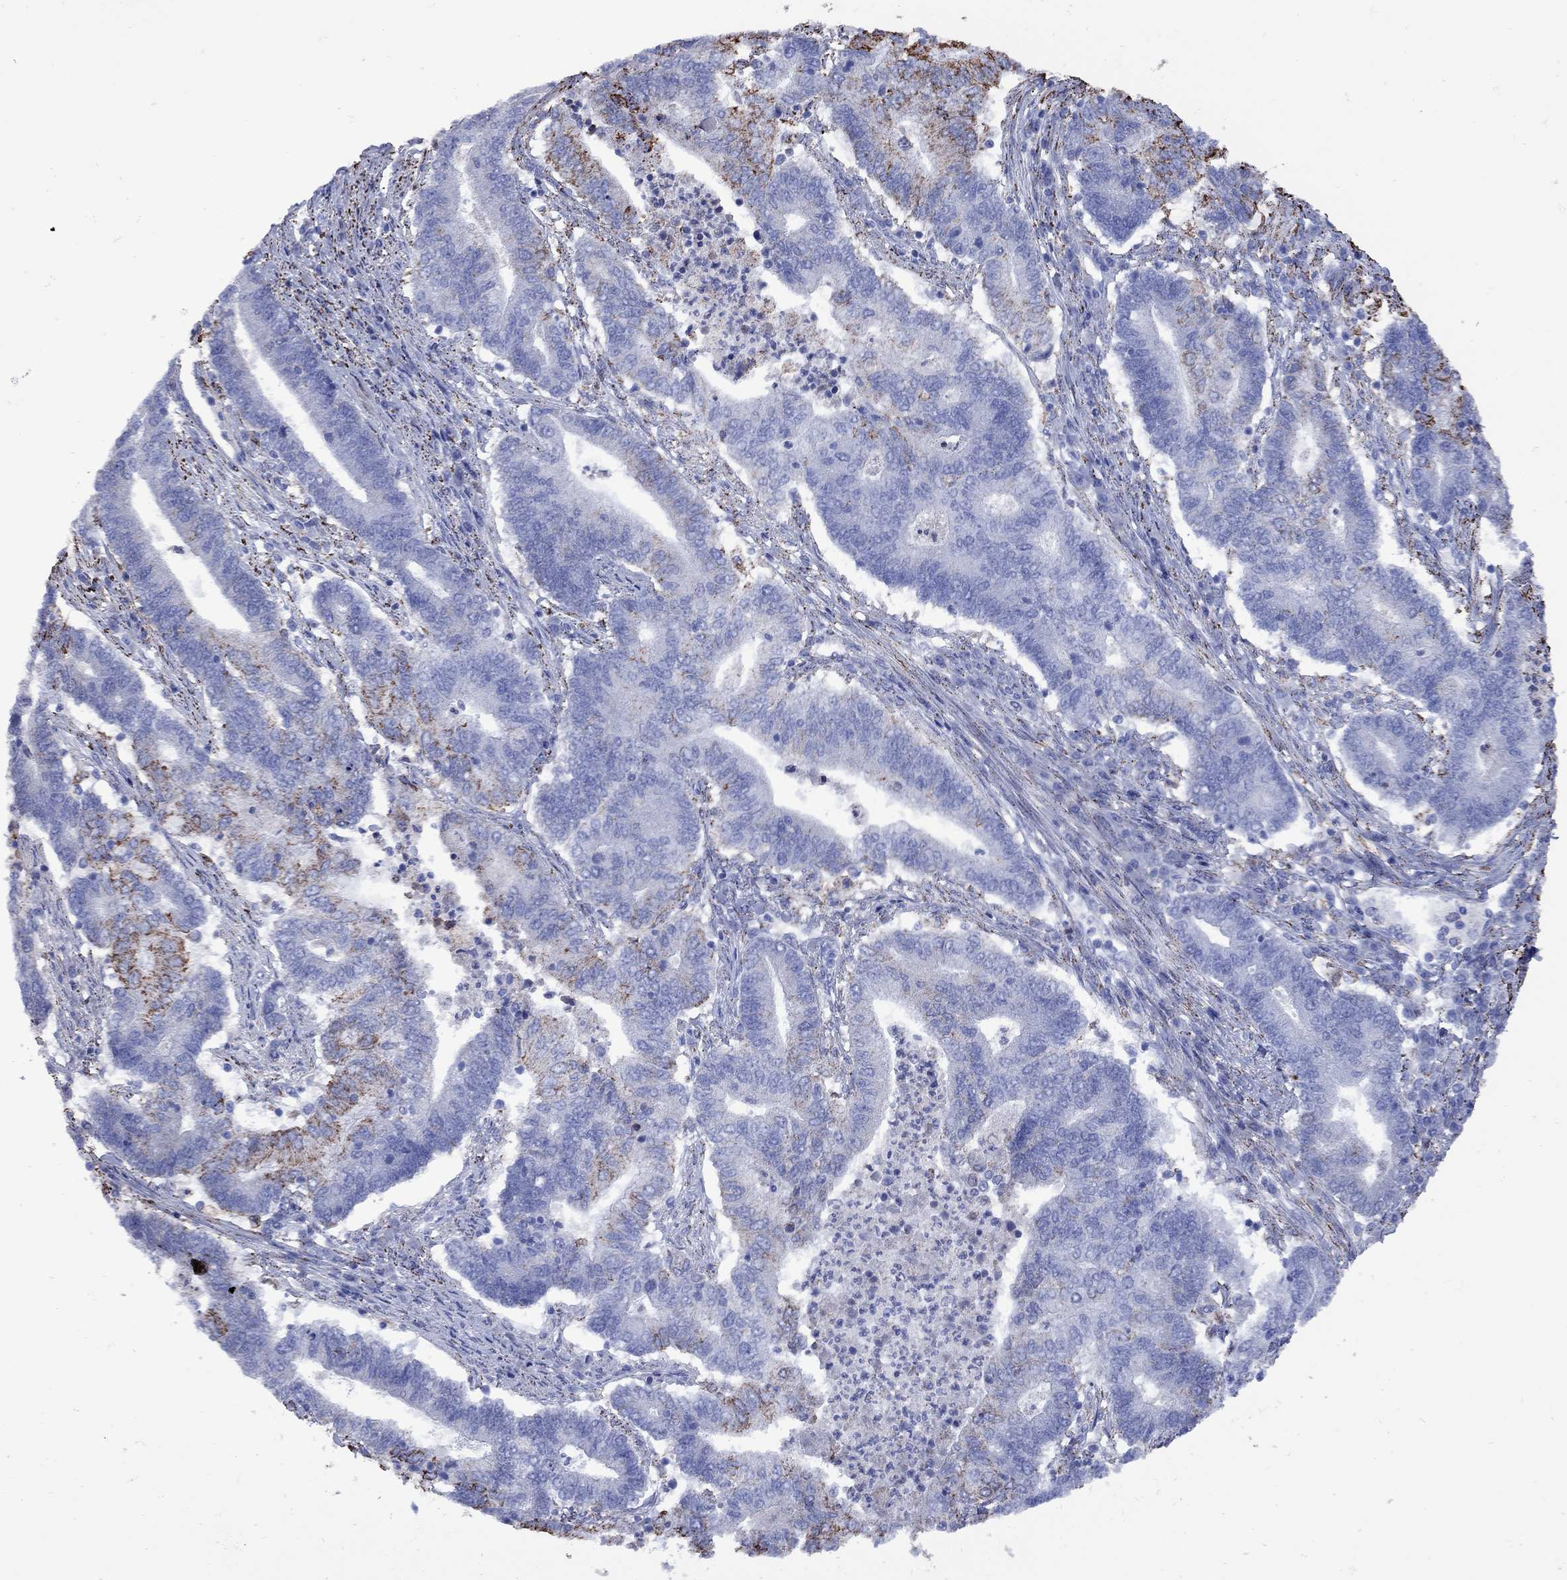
{"staining": {"intensity": "strong", "quantity": "<25%", "location": "cytoplasmic/membranous"}, "tissue": "endometrial cancer", "cell_type": "Tumor cells", "image_type": "cancer", "snomed": [{"axis": "morphology", "description": "Adenocarcinoma, NOS"}, {"axis": "topography", "description": "Uterus"}, {"axis": "topography", "description": "Endometrium"}], "caption": "Protein staining reveals strong cytoplasmic/membranous staining in about <25% of tumor cells in endometrial cancer.", "gene": "SESTD1", "patient": {"sex": "female", "age": 54}}